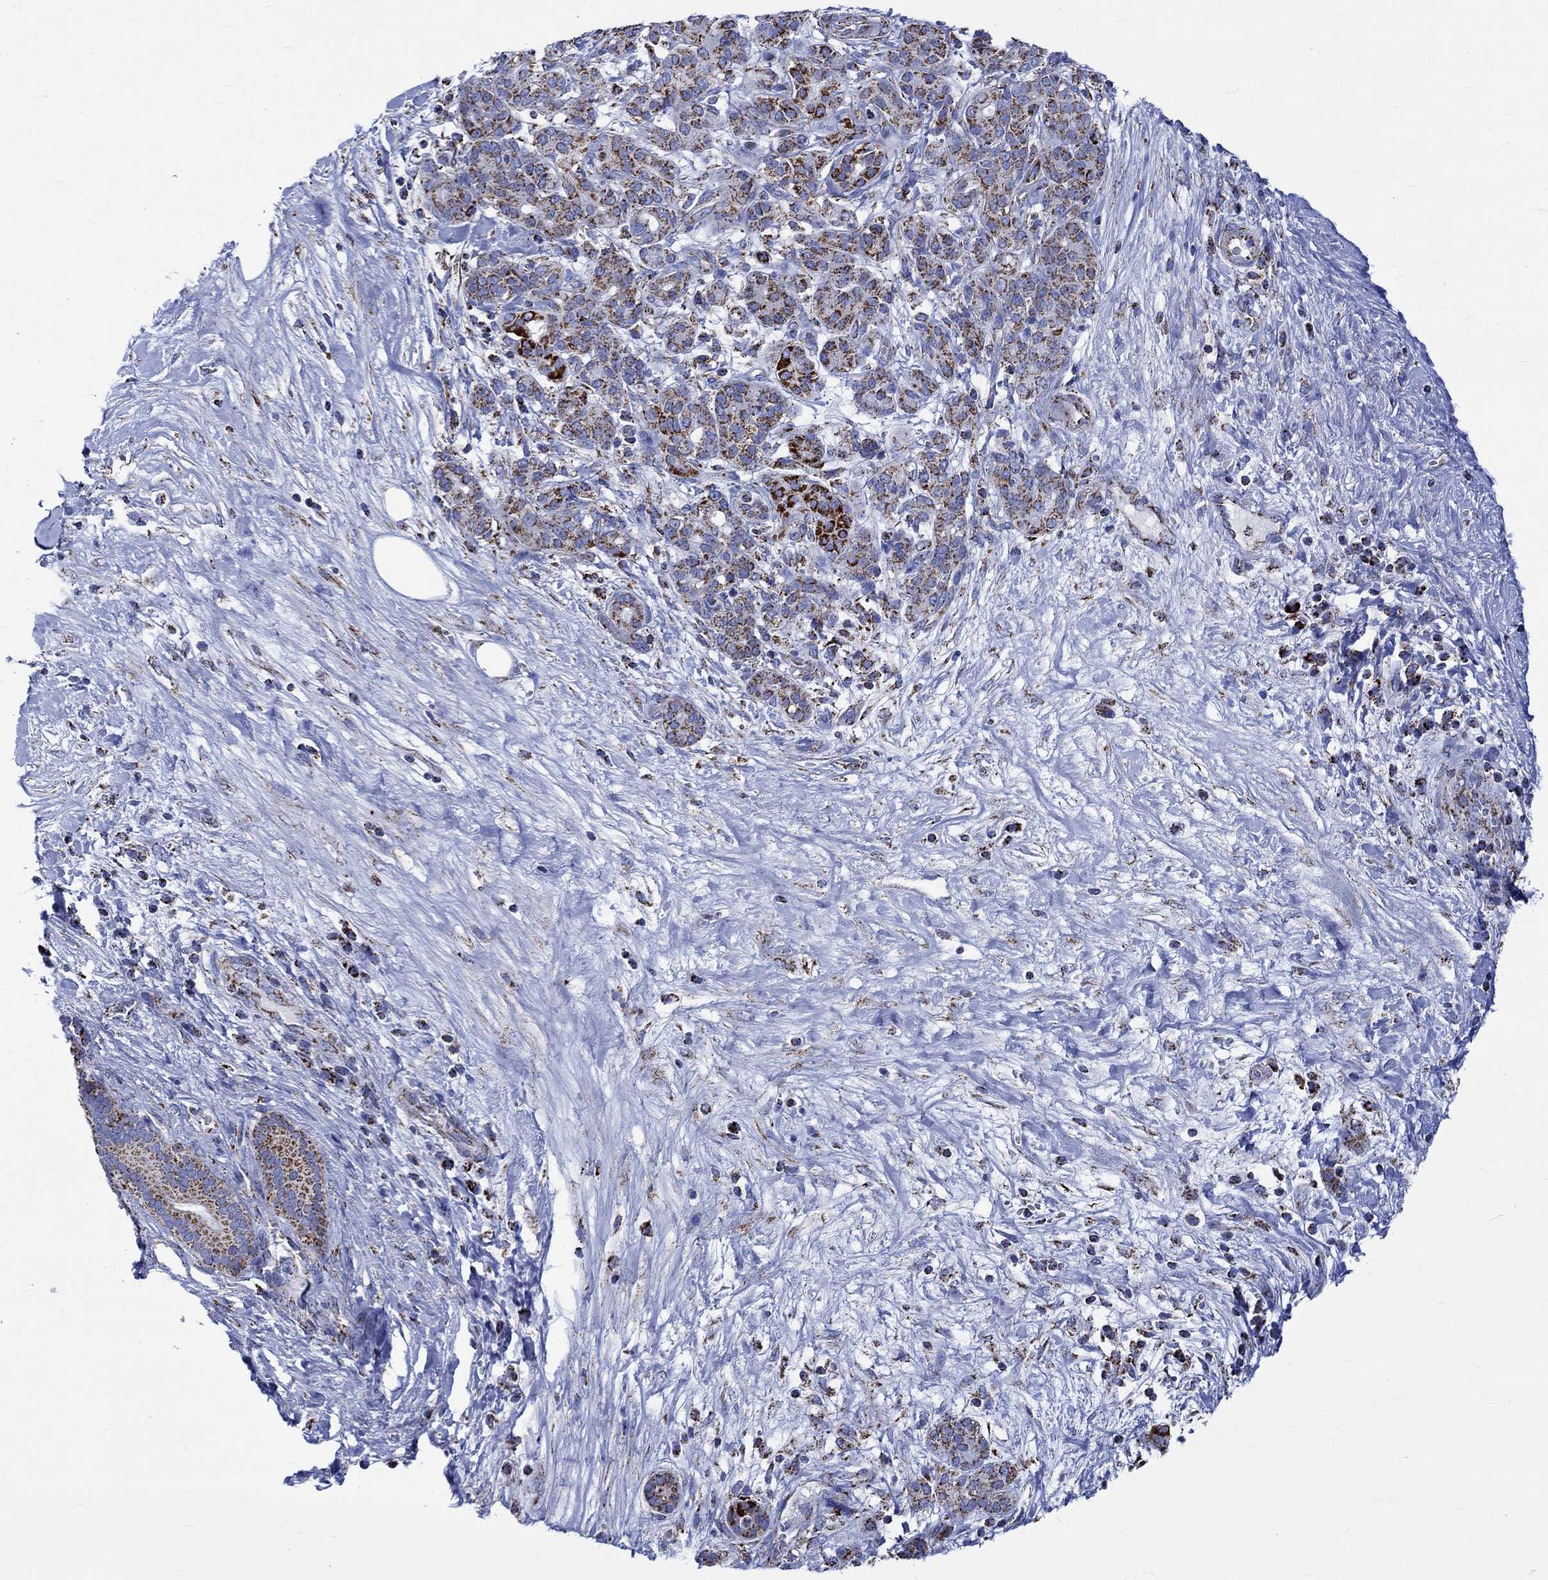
{"staining": {"intensity": "strong", "quantity": "25%-75%", "location": "cytoplasmic/membranous"}, "tissue": "pancreatic cancer", "cell_type": "Tumor cells", "image_type": "cancer", "snomed": [{"axis": "morphology", "description": "Adenocarcinoma, NOS"}, {"axis": "topography", "description": "Pancreas"}], "caption": "Immunohistochemical staining of pancreatic adenocarcinoma displays high levels of strong cytoplasmic/membranous protein expression in approximately 25%-75% of tumor cells. (DAB = brown stain, brightfield microscopy at high magnification).", "gene": "RCE1", "patient": {"sex": "male", "age": 44}}